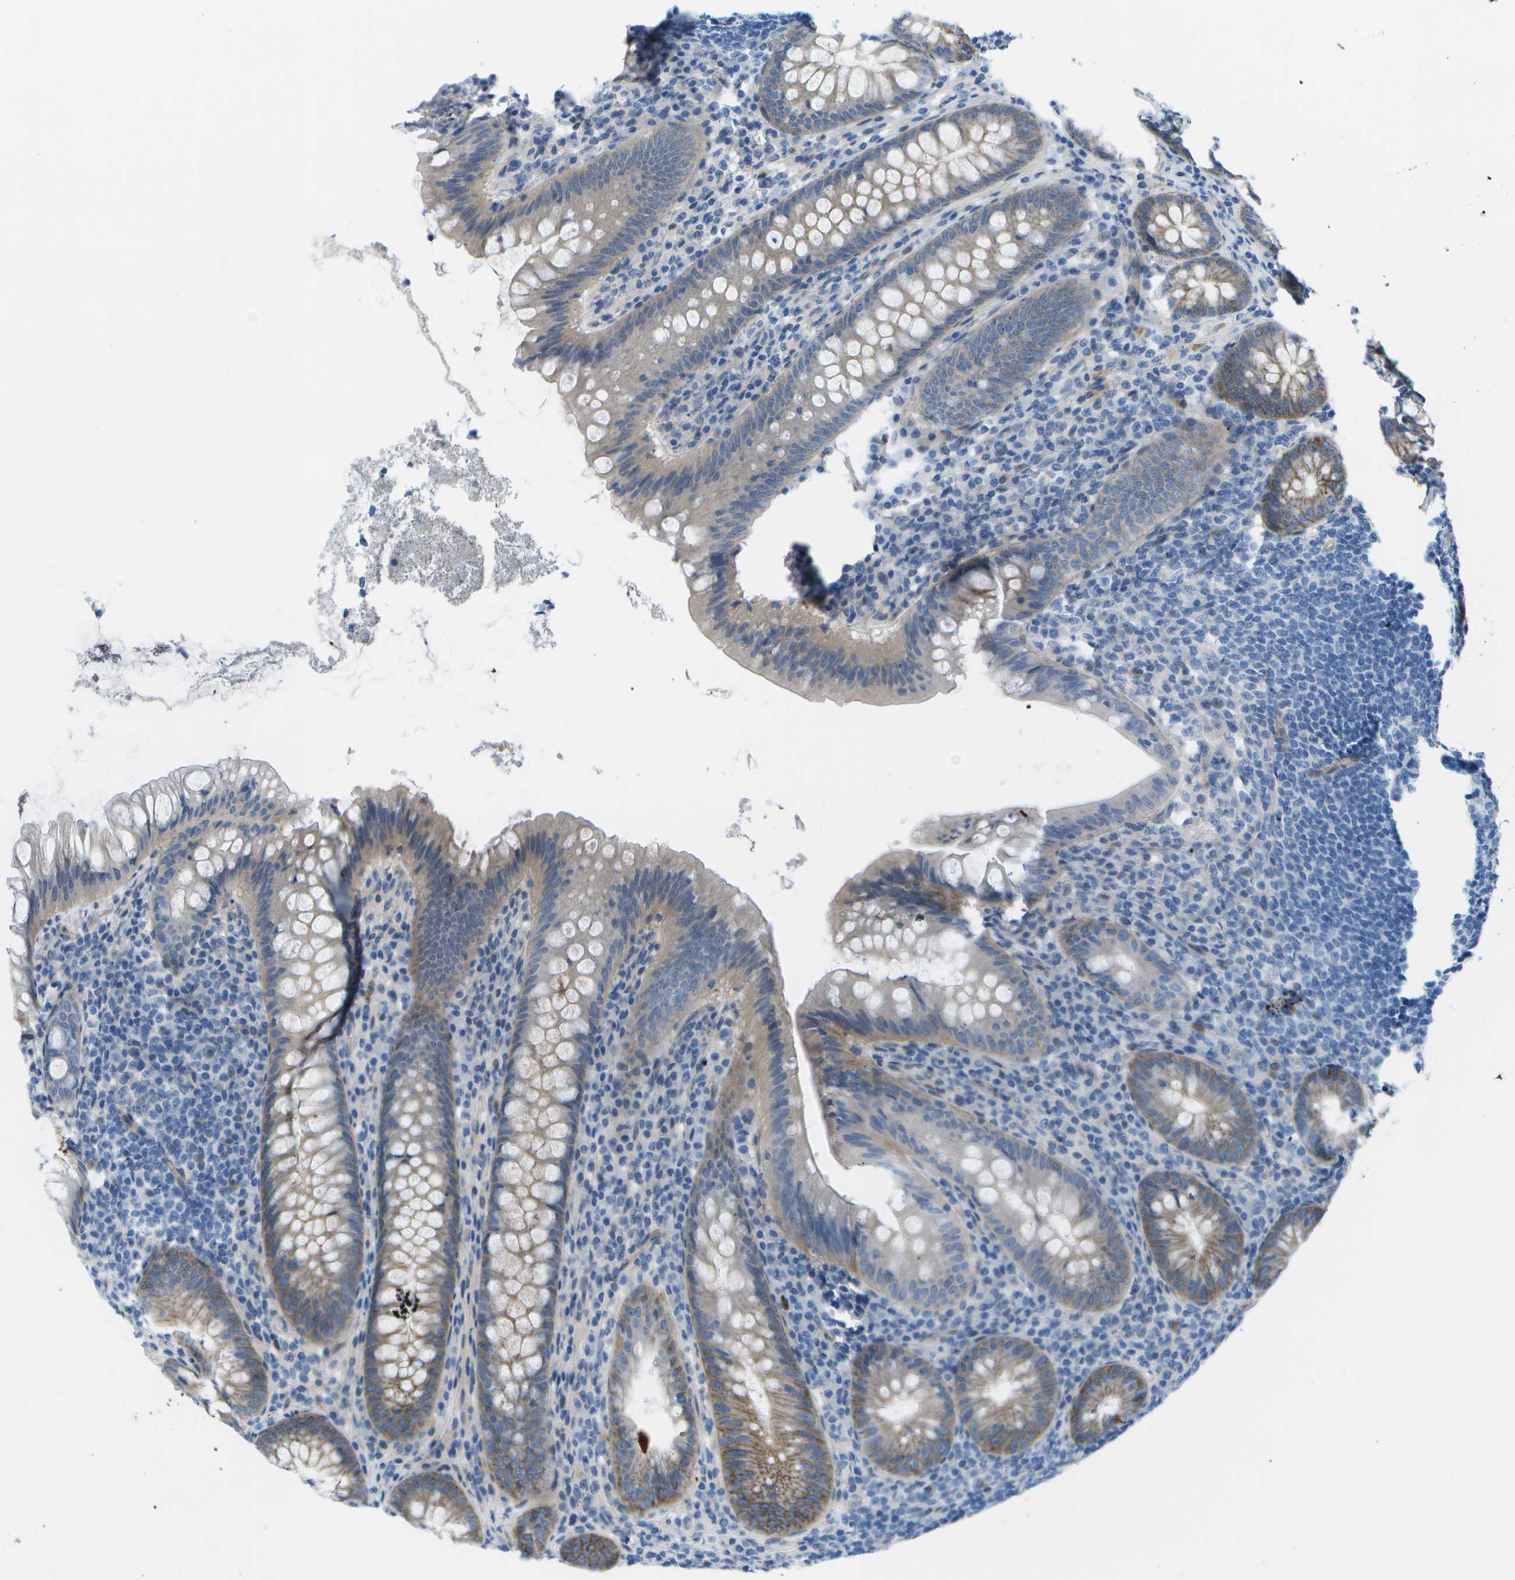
{"staining": {"intensity": "moderate", "quantity": ">75%", "location": "cytoplasmic/membranous"}, "tissue": "appendix", "cell_type": "Glandular cells", "image_type": "normal", "snomed": [{"axis": "morphology", "description": "Normal tissue, NOS"}, {"axis": "topography", "description": "Appendix"}], "caption": "This histopathology image shows IHC staining of benign appendix, with medium moderate cytoplasmic/membranous staining in about >75% of glandular cells.", "gene": "SORBS3", "patient": {"sex": "male", "age": 56}}